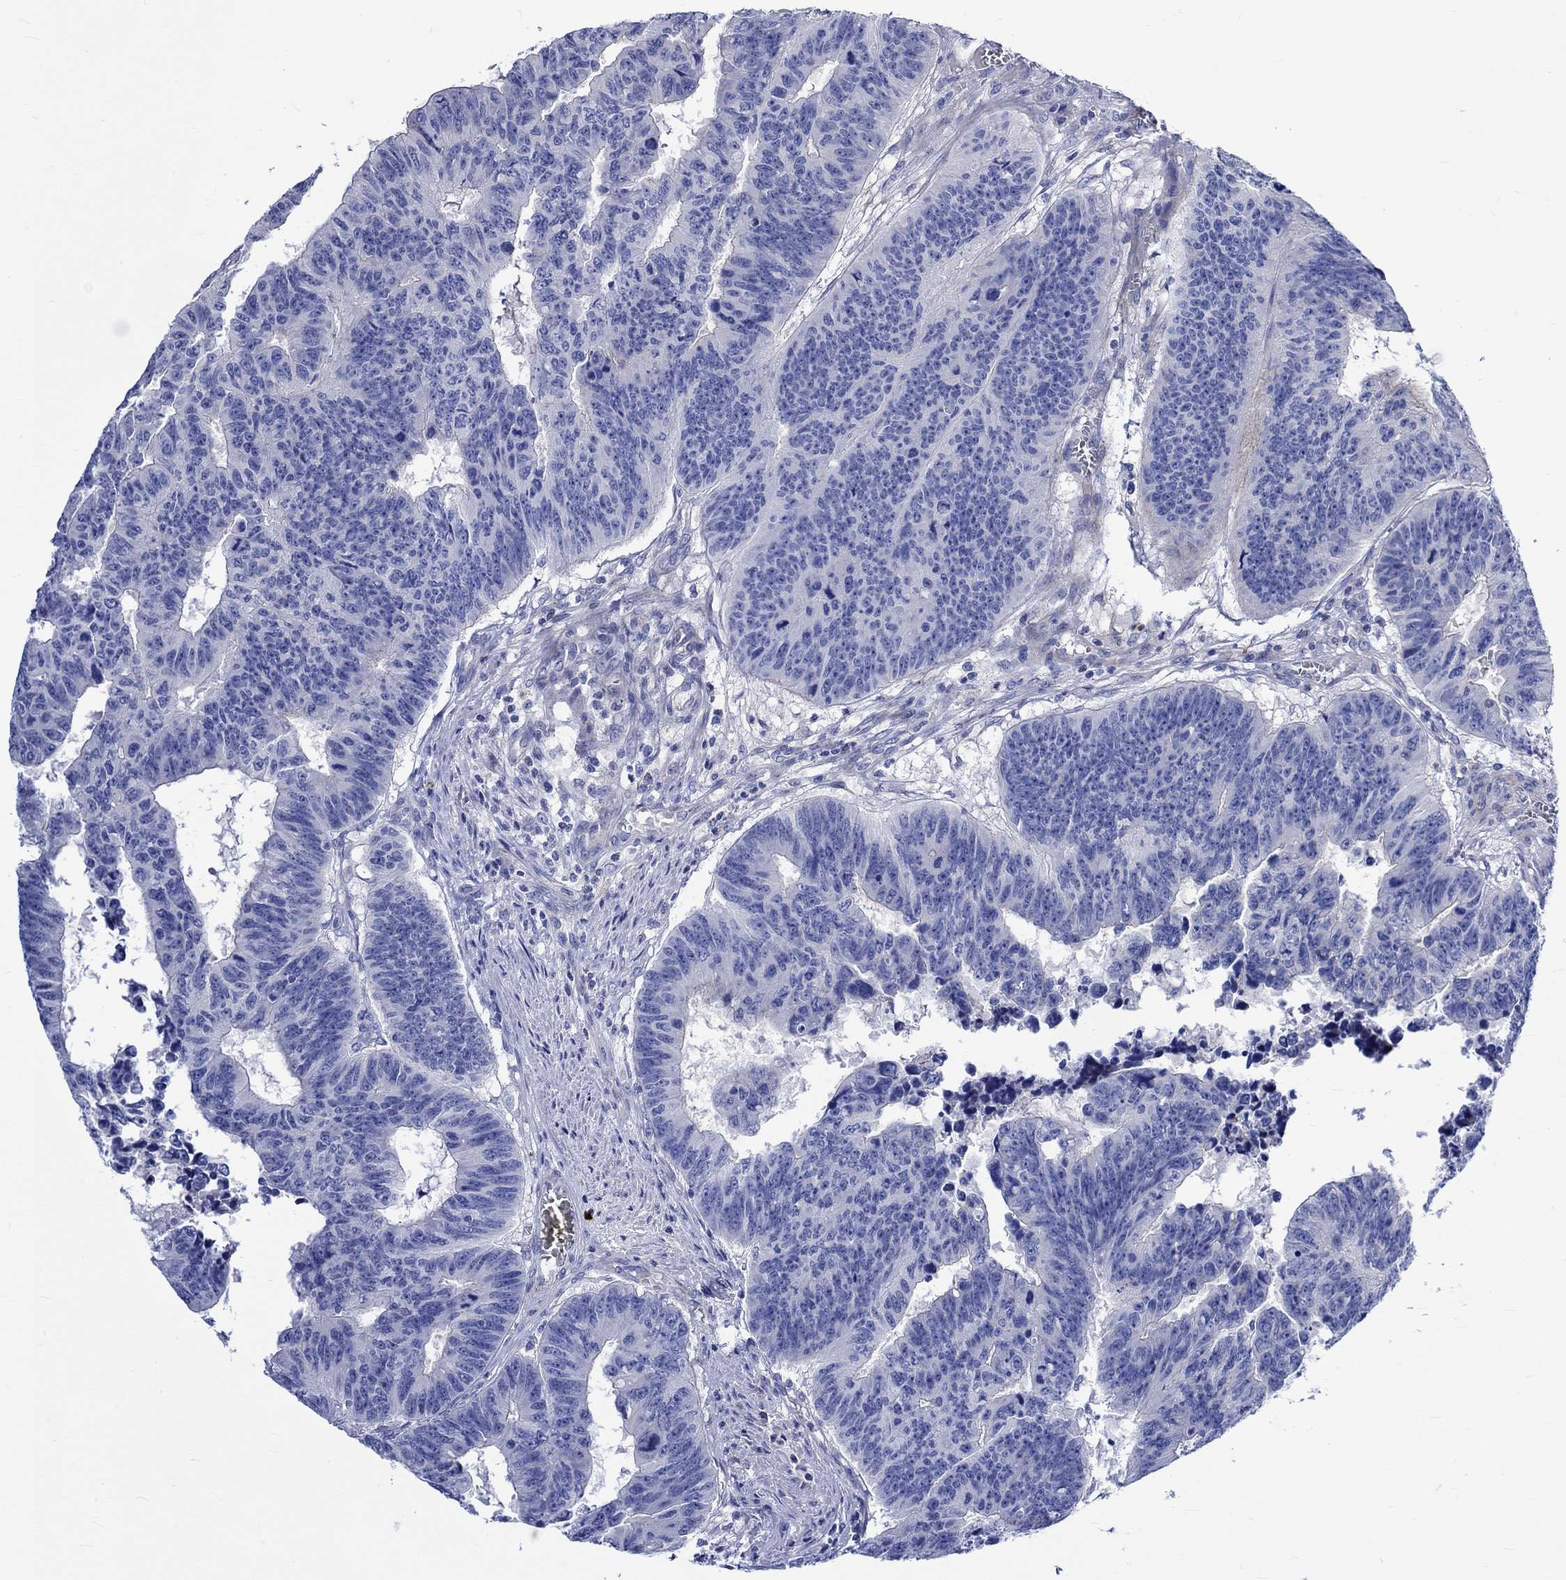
{"staining": {"intensity": "negative", "quantity": "none", "location": "none"}, "tissue": "colorectal cancer", "cell_type": "Tumor cells", "image_type": "cancer", "snomed": [{"axis": "morphology", "description": "Adenocarcinoma, NOS"}, {"axis": "topography", "description": "Appendix"}, {"axis": "topography", "description": "Colon"}, {"axis": "topography", "description": "Cecum"}, {"axis": "topography", "description": "Colon asc"}], "caption": "Colorectal cancer stained for a protein using IHC displays no staining tumor cells.", "gene": "NRIP3", "patient": {"sex": "female", "age": 85}}